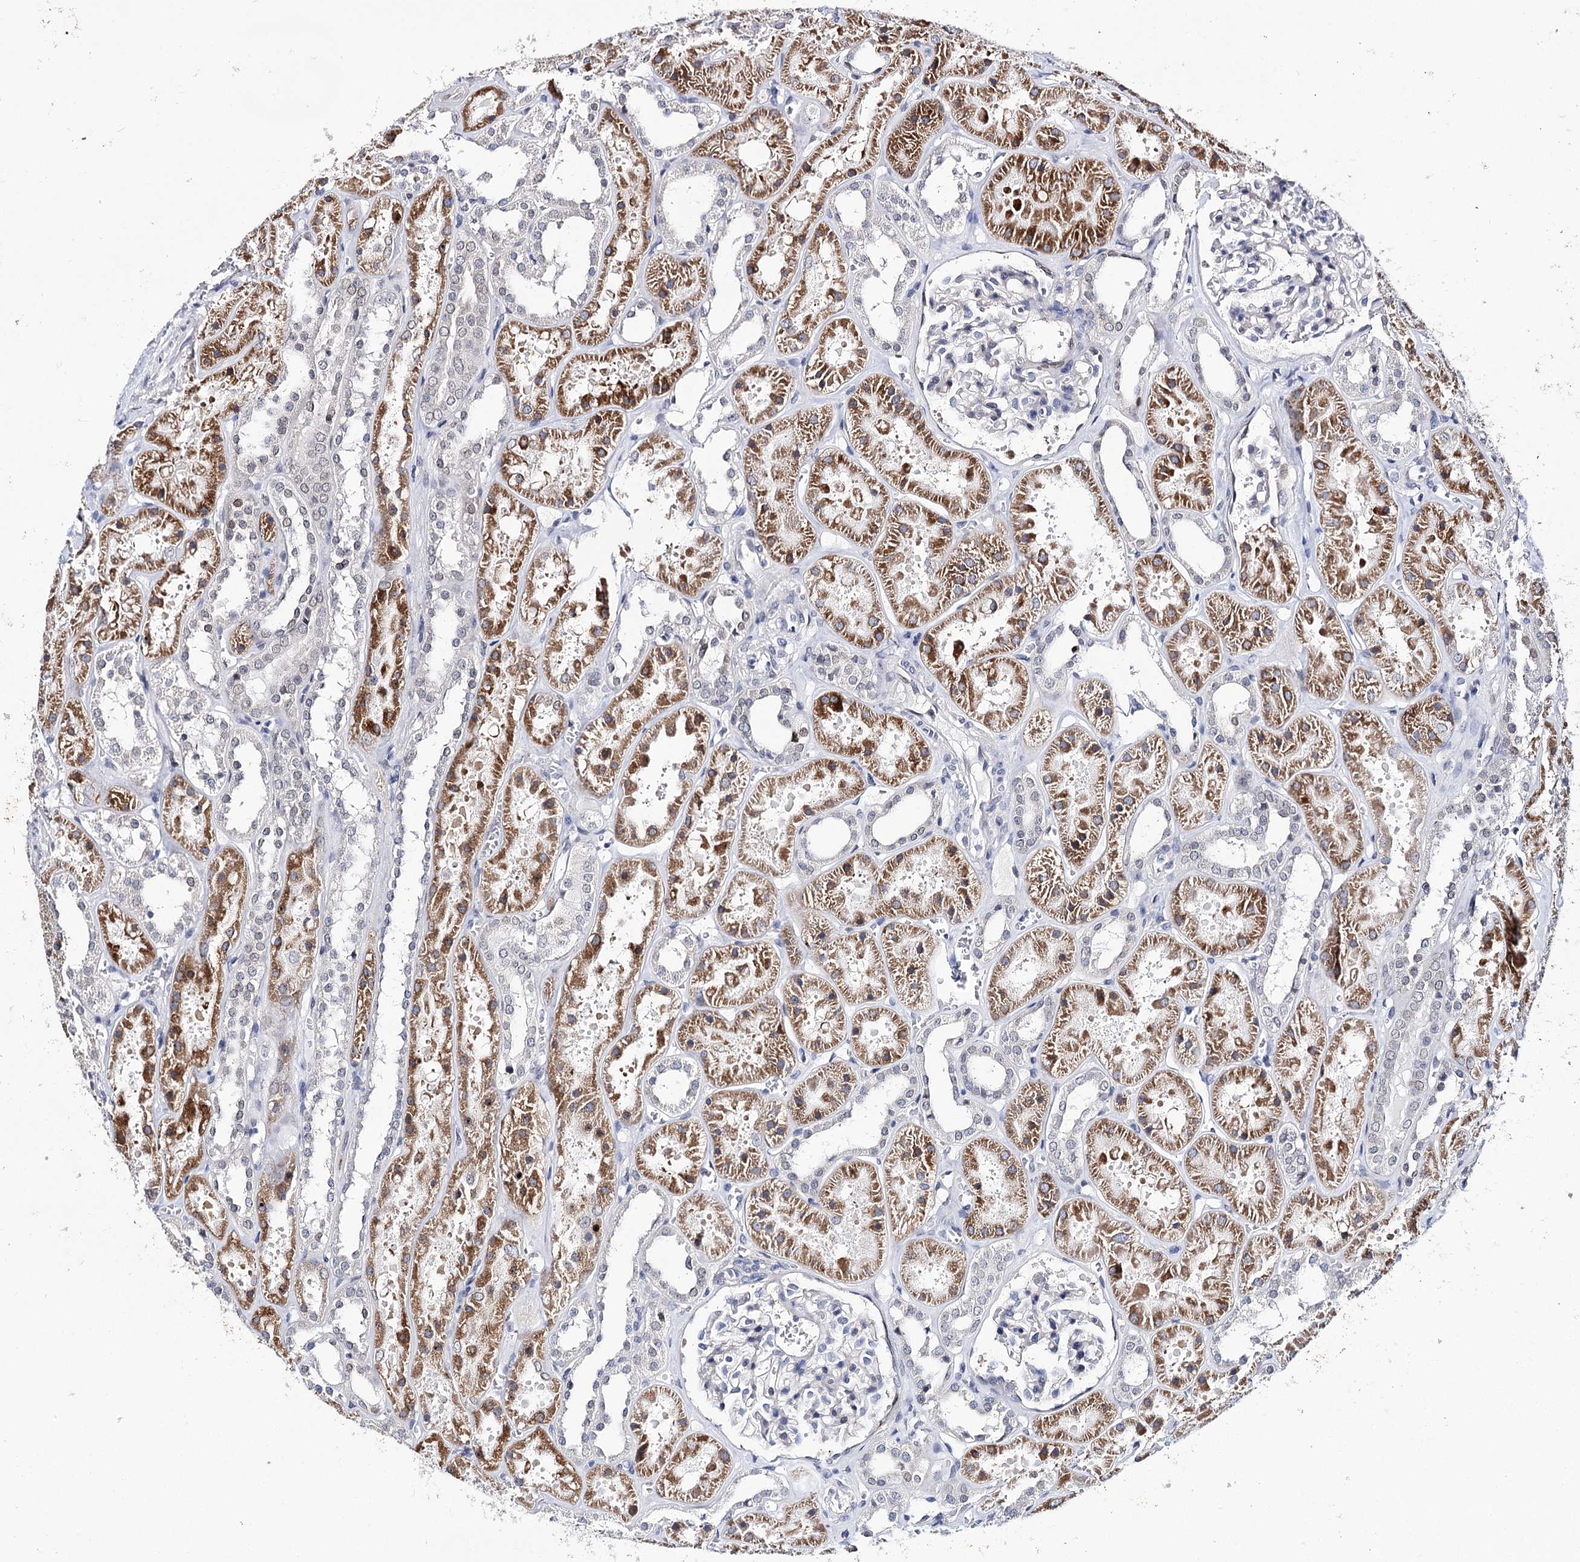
{"staining": {"intensity": "negative", "quantity": "none", "location": "none"}, "tissue": "kidney", "cell_type": "Cells in glomeruli", "image_type": "normal", "snomed": [{"axis": "morphology", "description": "Normal tissue, NOS"}, {"axis": "topography", "description": "Kidney"}], "caption": "Protein analysis of normal kidney displays no significant expression in cells in glomeruli.", "gene": "TMEM201", "patient": {"sex": "female", "age": 41}}